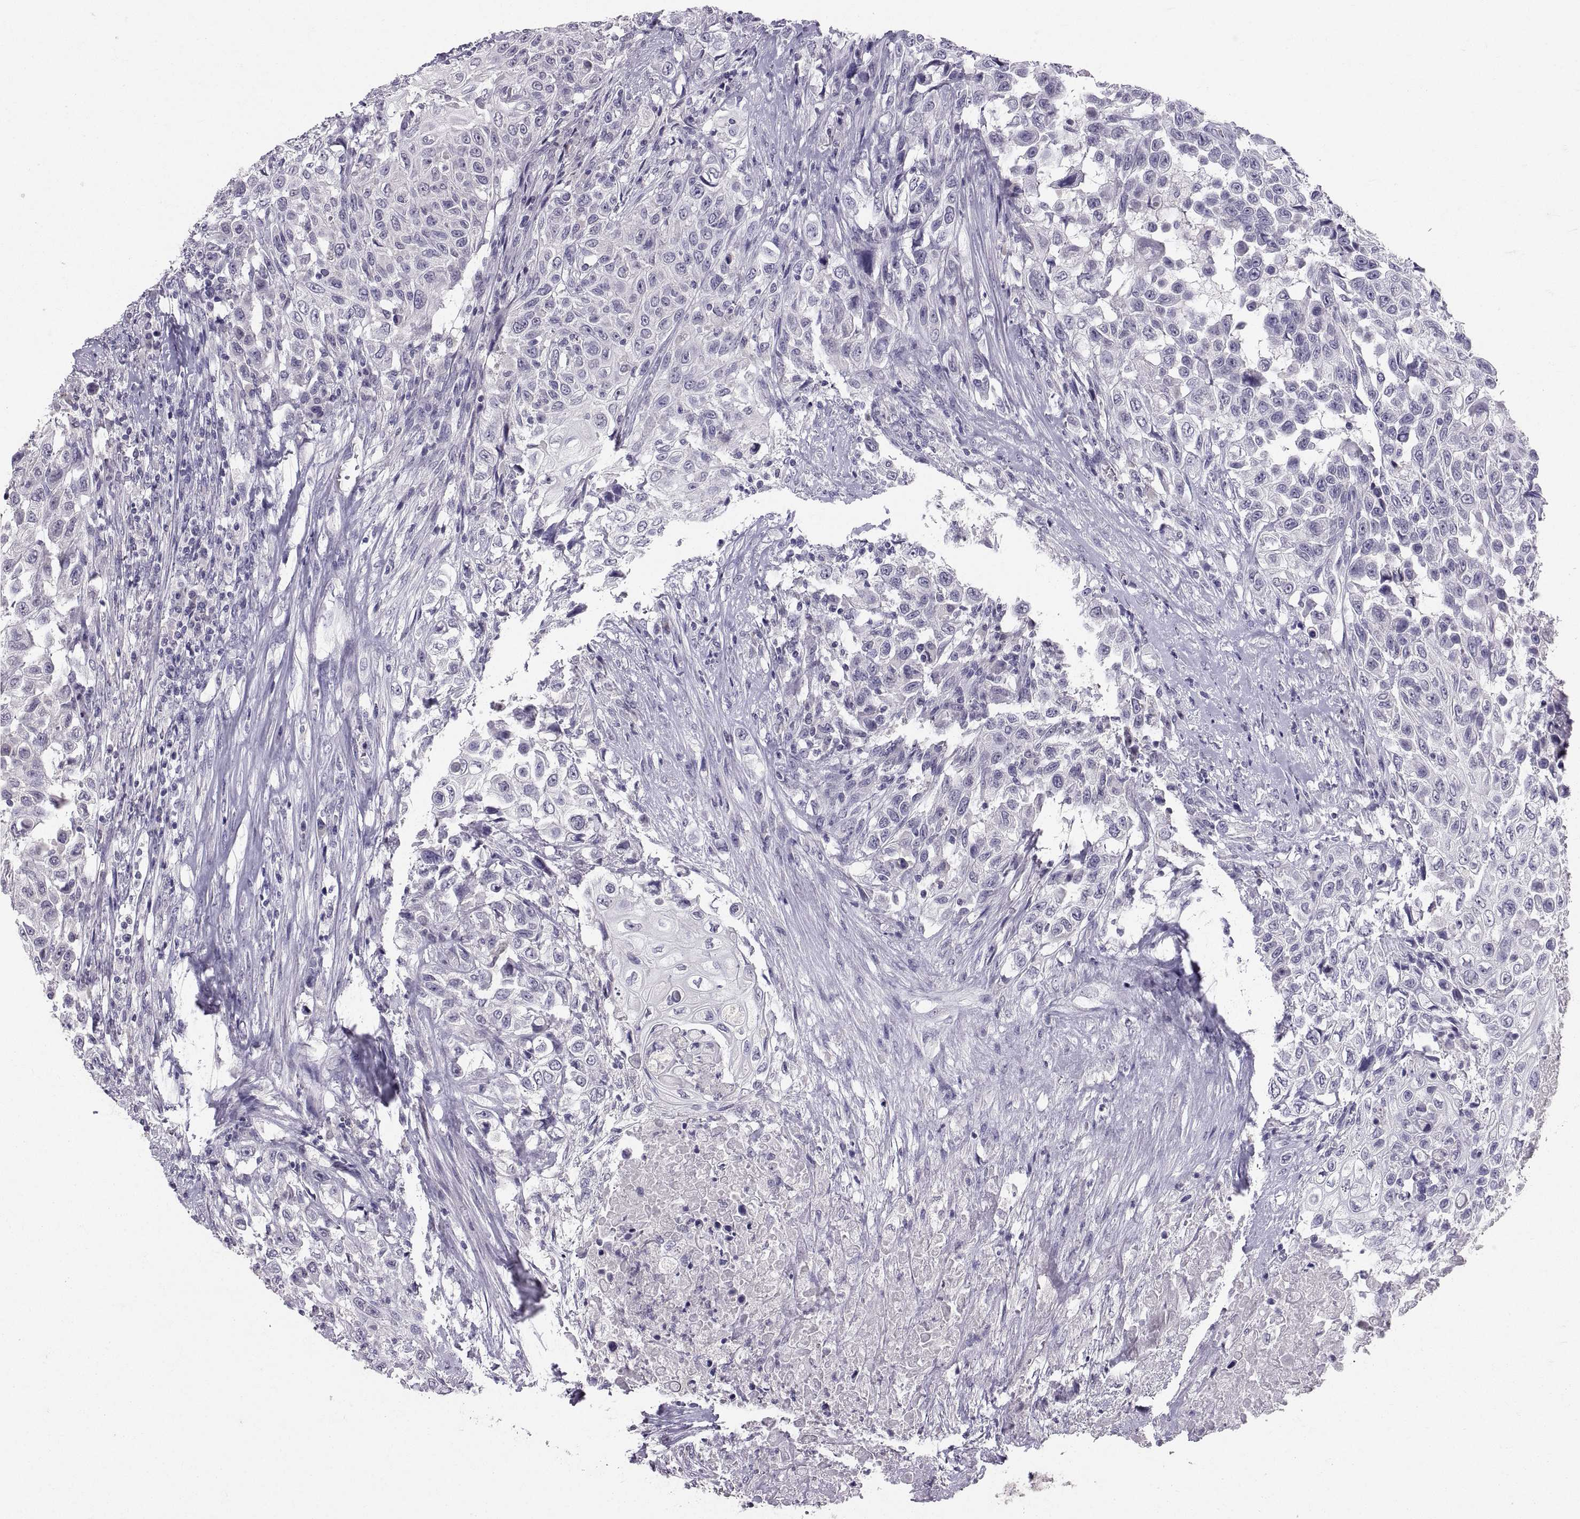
{"staining": {"intensity": "negative", "quantity": "none", "location": "none"}, "tissue": "urothelial cancer", "cell_type": "Tumor cells", "image_type": "cancer", "snomed": [{"axis": "morphology", "description": "Urothelial carcinoma, High grade"}, {"axis": "topography", "description": "Urinary bladder"}], "caption": "Immunohistochemistry (IHC) of human urothelial cancer demonstrates no positivity in tumor cells.", "gene": "PTN", "patient": {"sex": "female", "age": 56}}